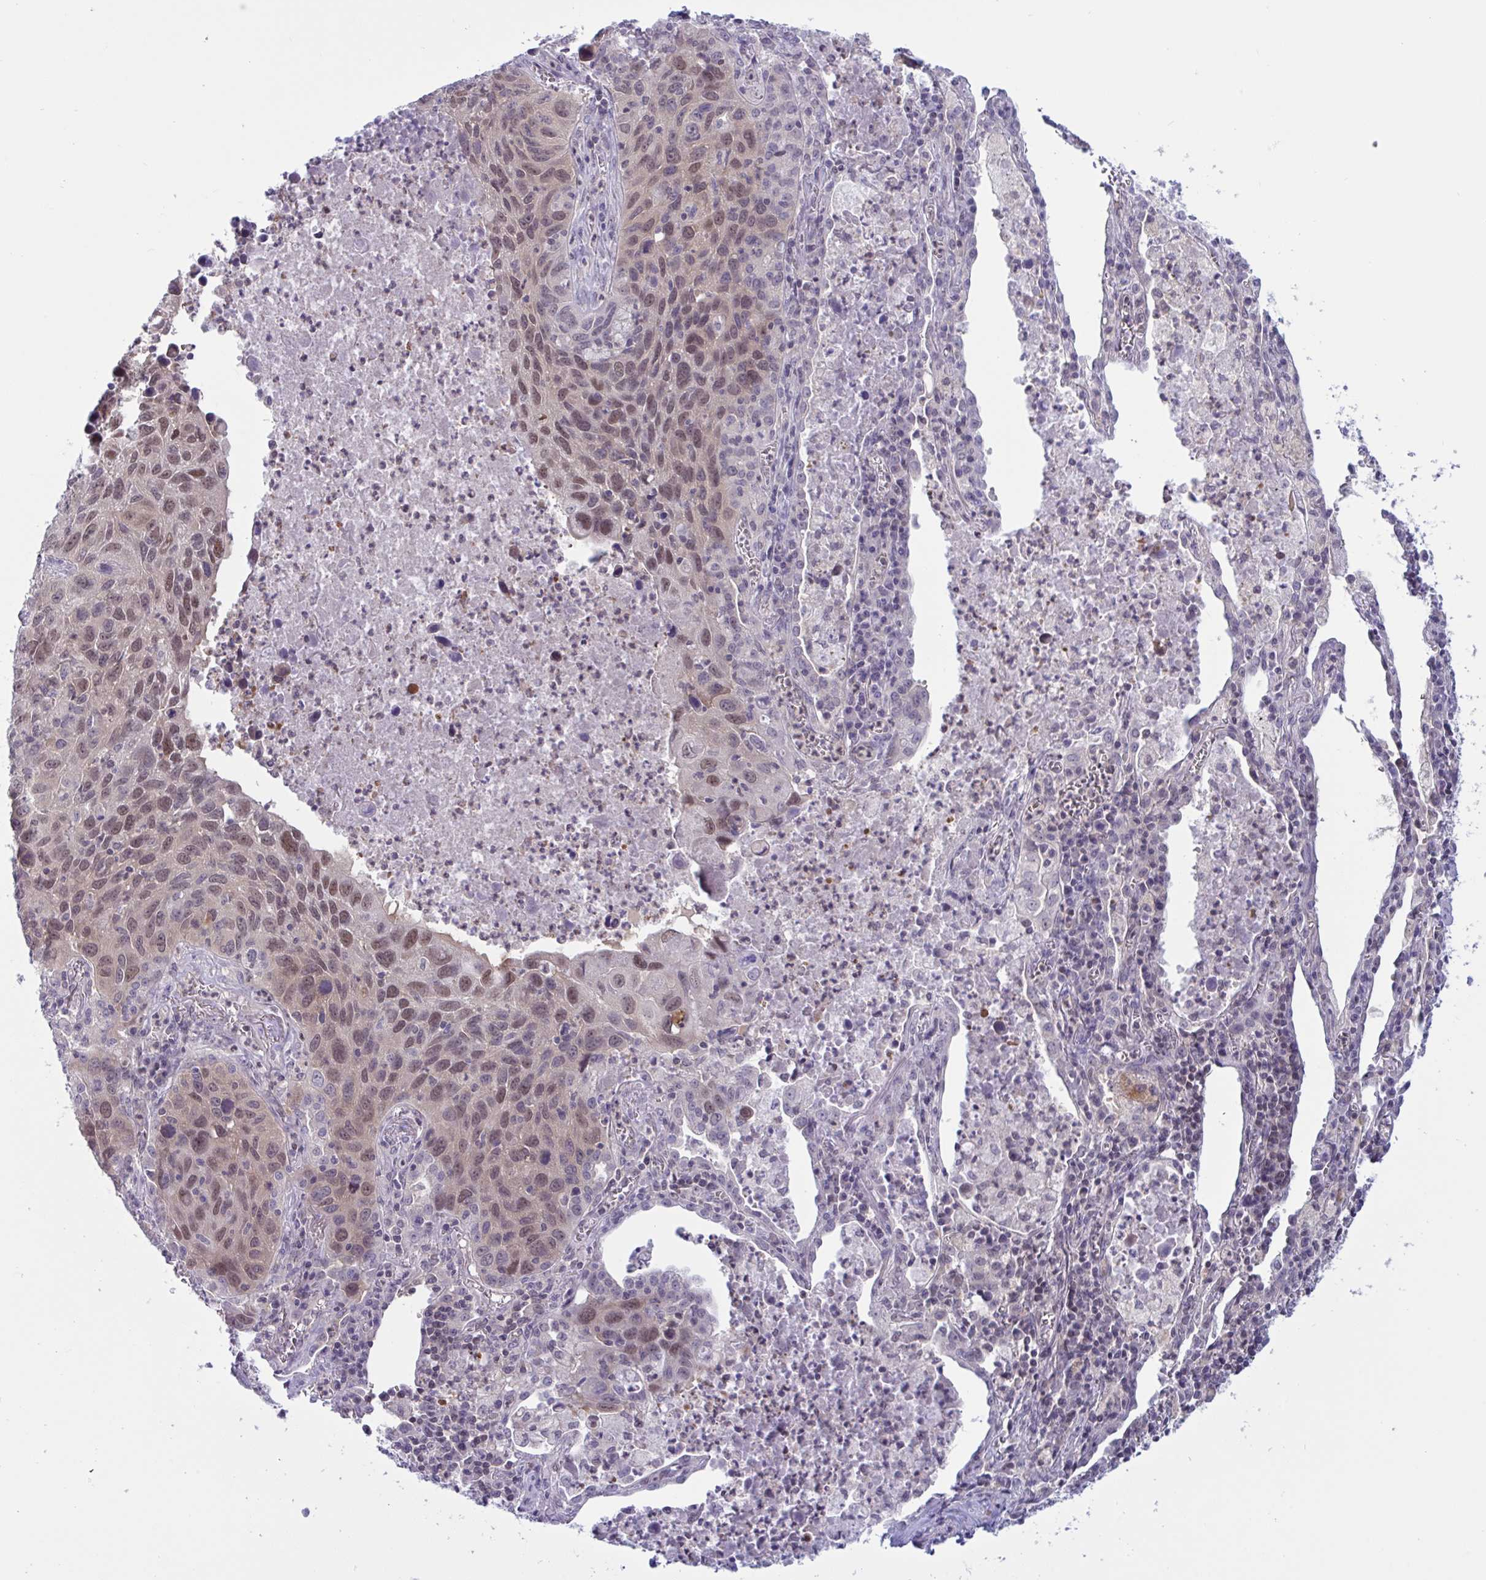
{"staining": {"intensity": "moderate", "quantity": ">75%", "location": "nuclear"}, "tissue": "lung cancer", "cell_type": "Tumor cells", "image_type": "cancer", "snomed": [{"axis": "morphology", "description": "Squamous cell carcinoma, NOS"}, {"axis": "topography", "description": "Lung"}], "caption": "Lung cancer (squamous cell carcinoma) was stained to show a protein in brown. There is medium levels of moderate nuclear positivity in approximately >75% of tumor cells. The protein is stained brown, and the nuclei are stained in blue (DAB (3,3'-diaminobenzidine) IHC with brightfield microscopy, high magnification).", "gene": "TSN", "patient": {"sex": "female", "age": 61}}